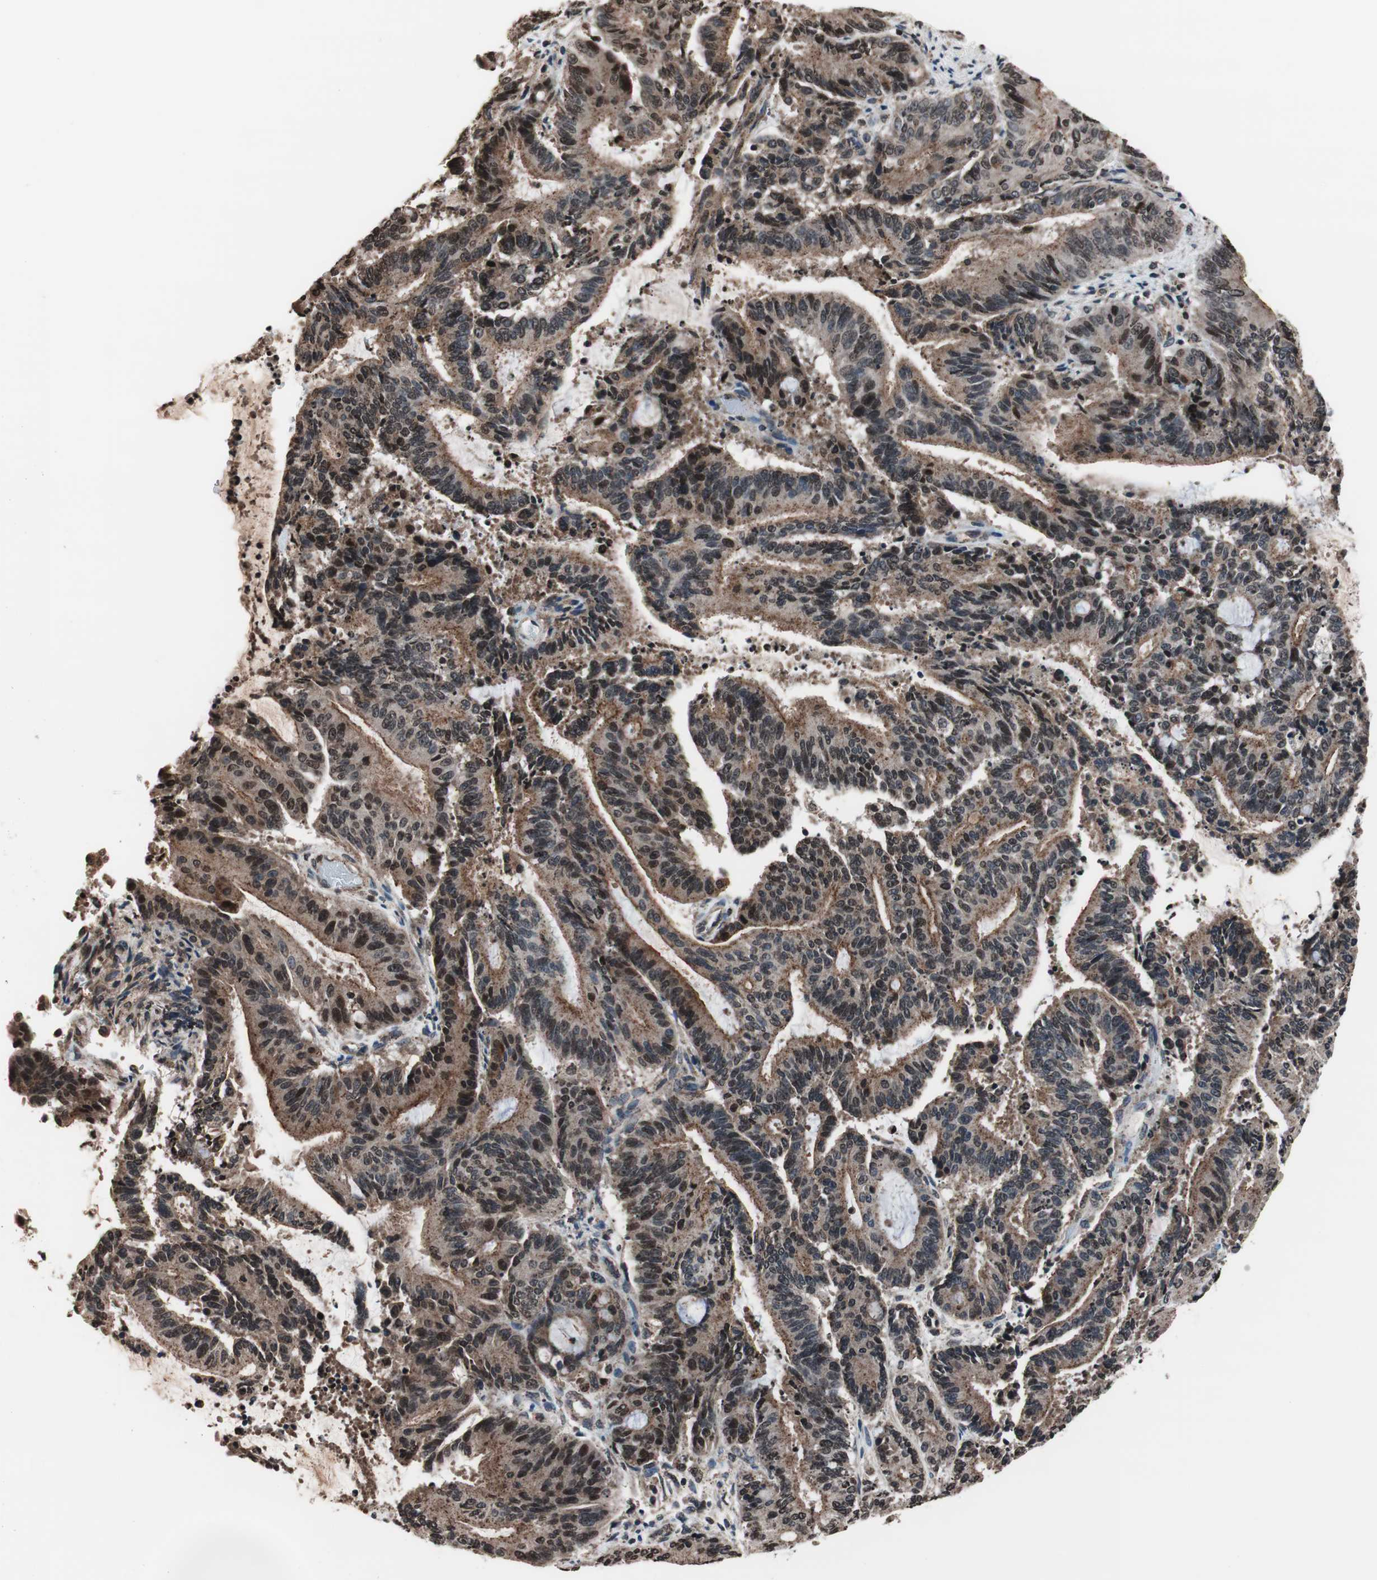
{"staining": {"intensity": "moderate", "quantity": ">75%", "location": "cytoplasmic/membranous"}, "tissue": "liver cancer", "cell_type": "Tumor cells", "image_type": "cancer", "snomed": [{"axis": "morphology", "description": "Cholangiocarcinoma"}, {"axis": "topography", "description": "Liver"}], "caption": "There is medium levels of moderate cytoplasmic/membranous expression in tumor cells of liver cancer, as demonstrated by immunohistochemical staining (brown color).", "gene": "RFC1", "patient": {"sex": "female", "age": 73}}